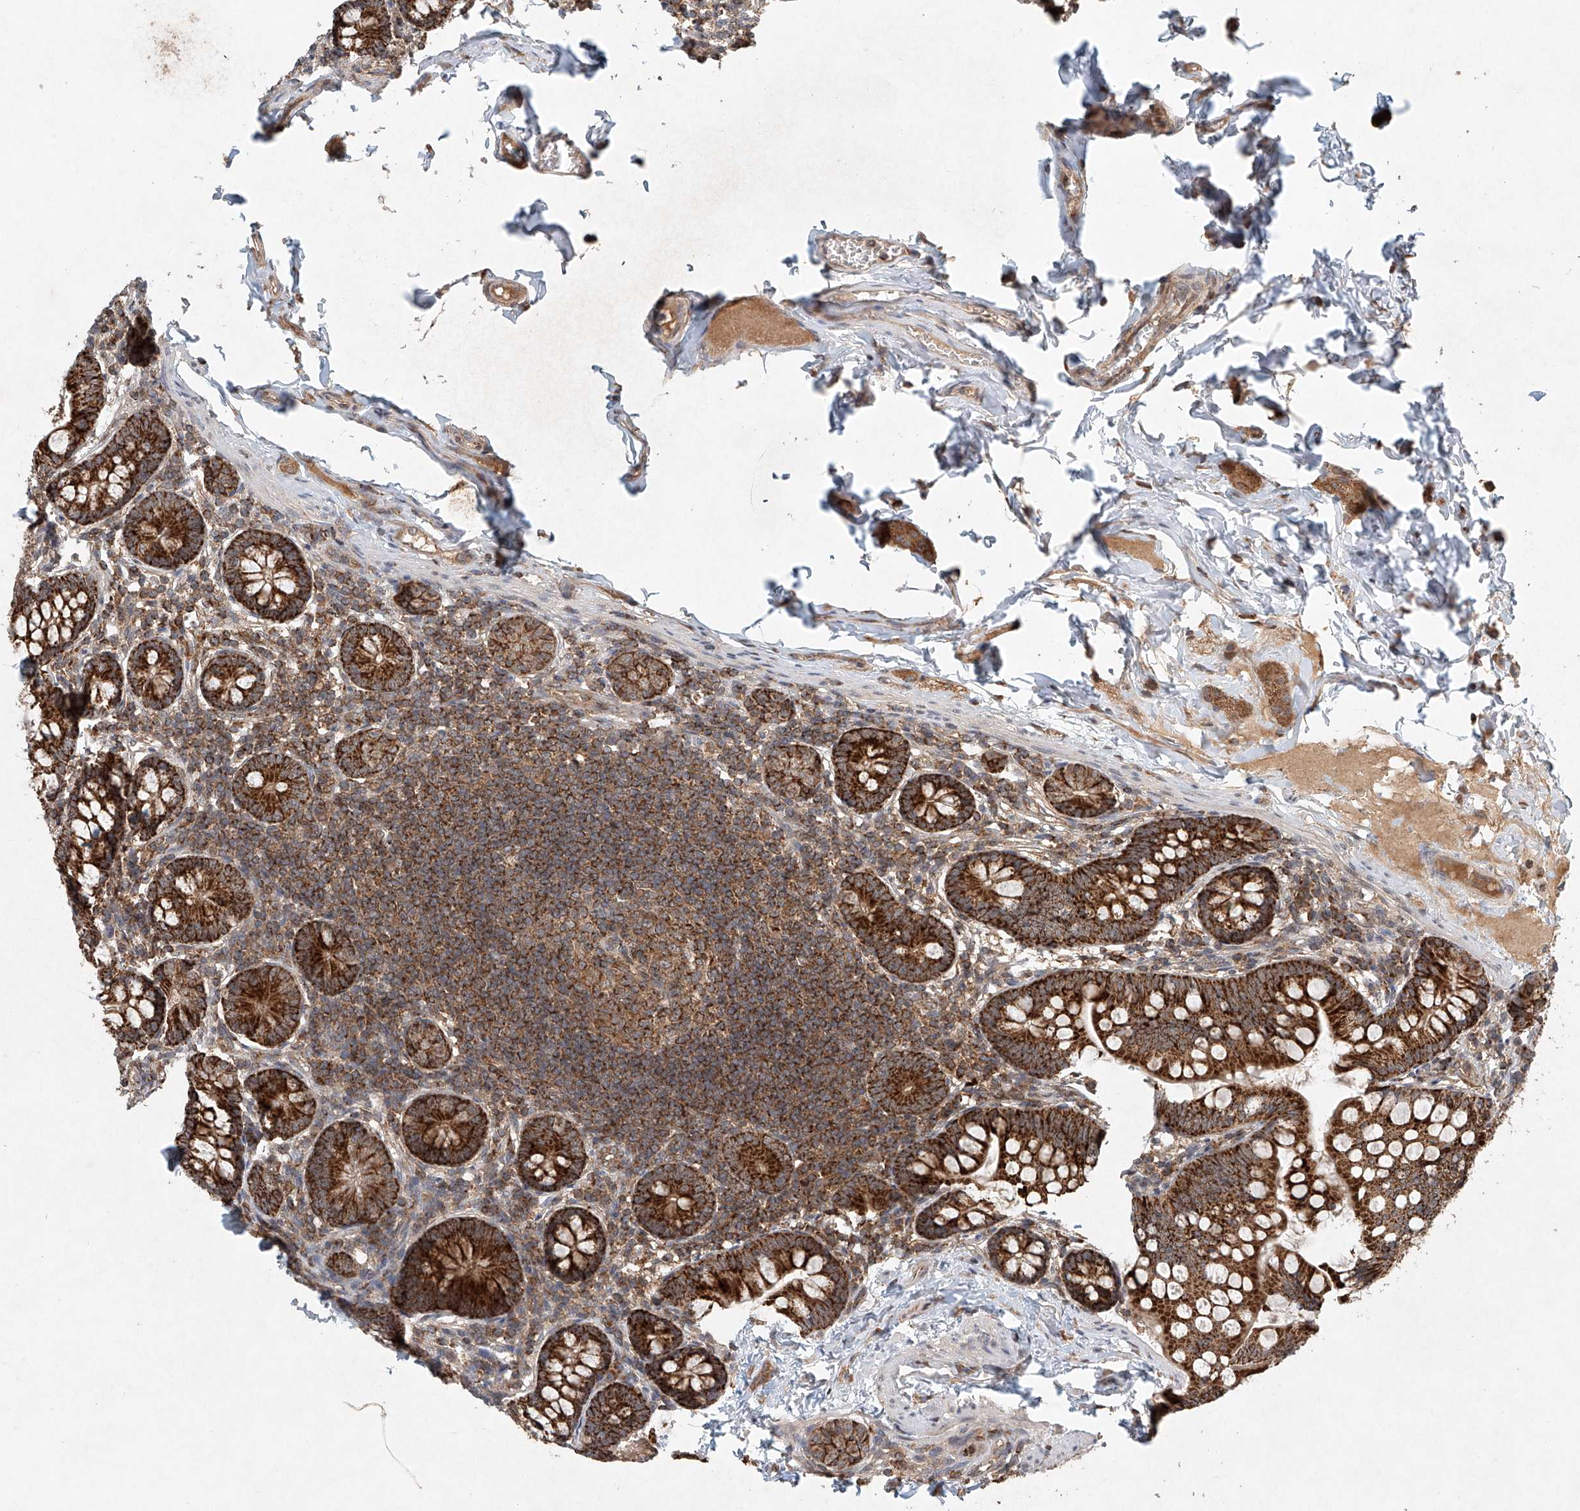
{"staining": {"intensity": "strong", "quantity": ">75%", "location": "cytoplasmic/membranous"}, "tissue": "small intestine", "cell_type": "Glandular cells", "image_type": "normal", "snomed": [{"axis": "morphology", "description": "Normal tissue, NOS"}, {"axis": "topography", "description": "Small intestine"}], "caption": "IHC image of unremarkable small intestine: human small intestine stained using immunohistochemistry demonstrates high levels of strong protein expression localized specifically in the cytoplasmic/membranous of glandular cells, appearing as a cytoplasmic/membranous brown color.", "gene": "DCAF11", "patient": {"sex": "male", "age": 7}}